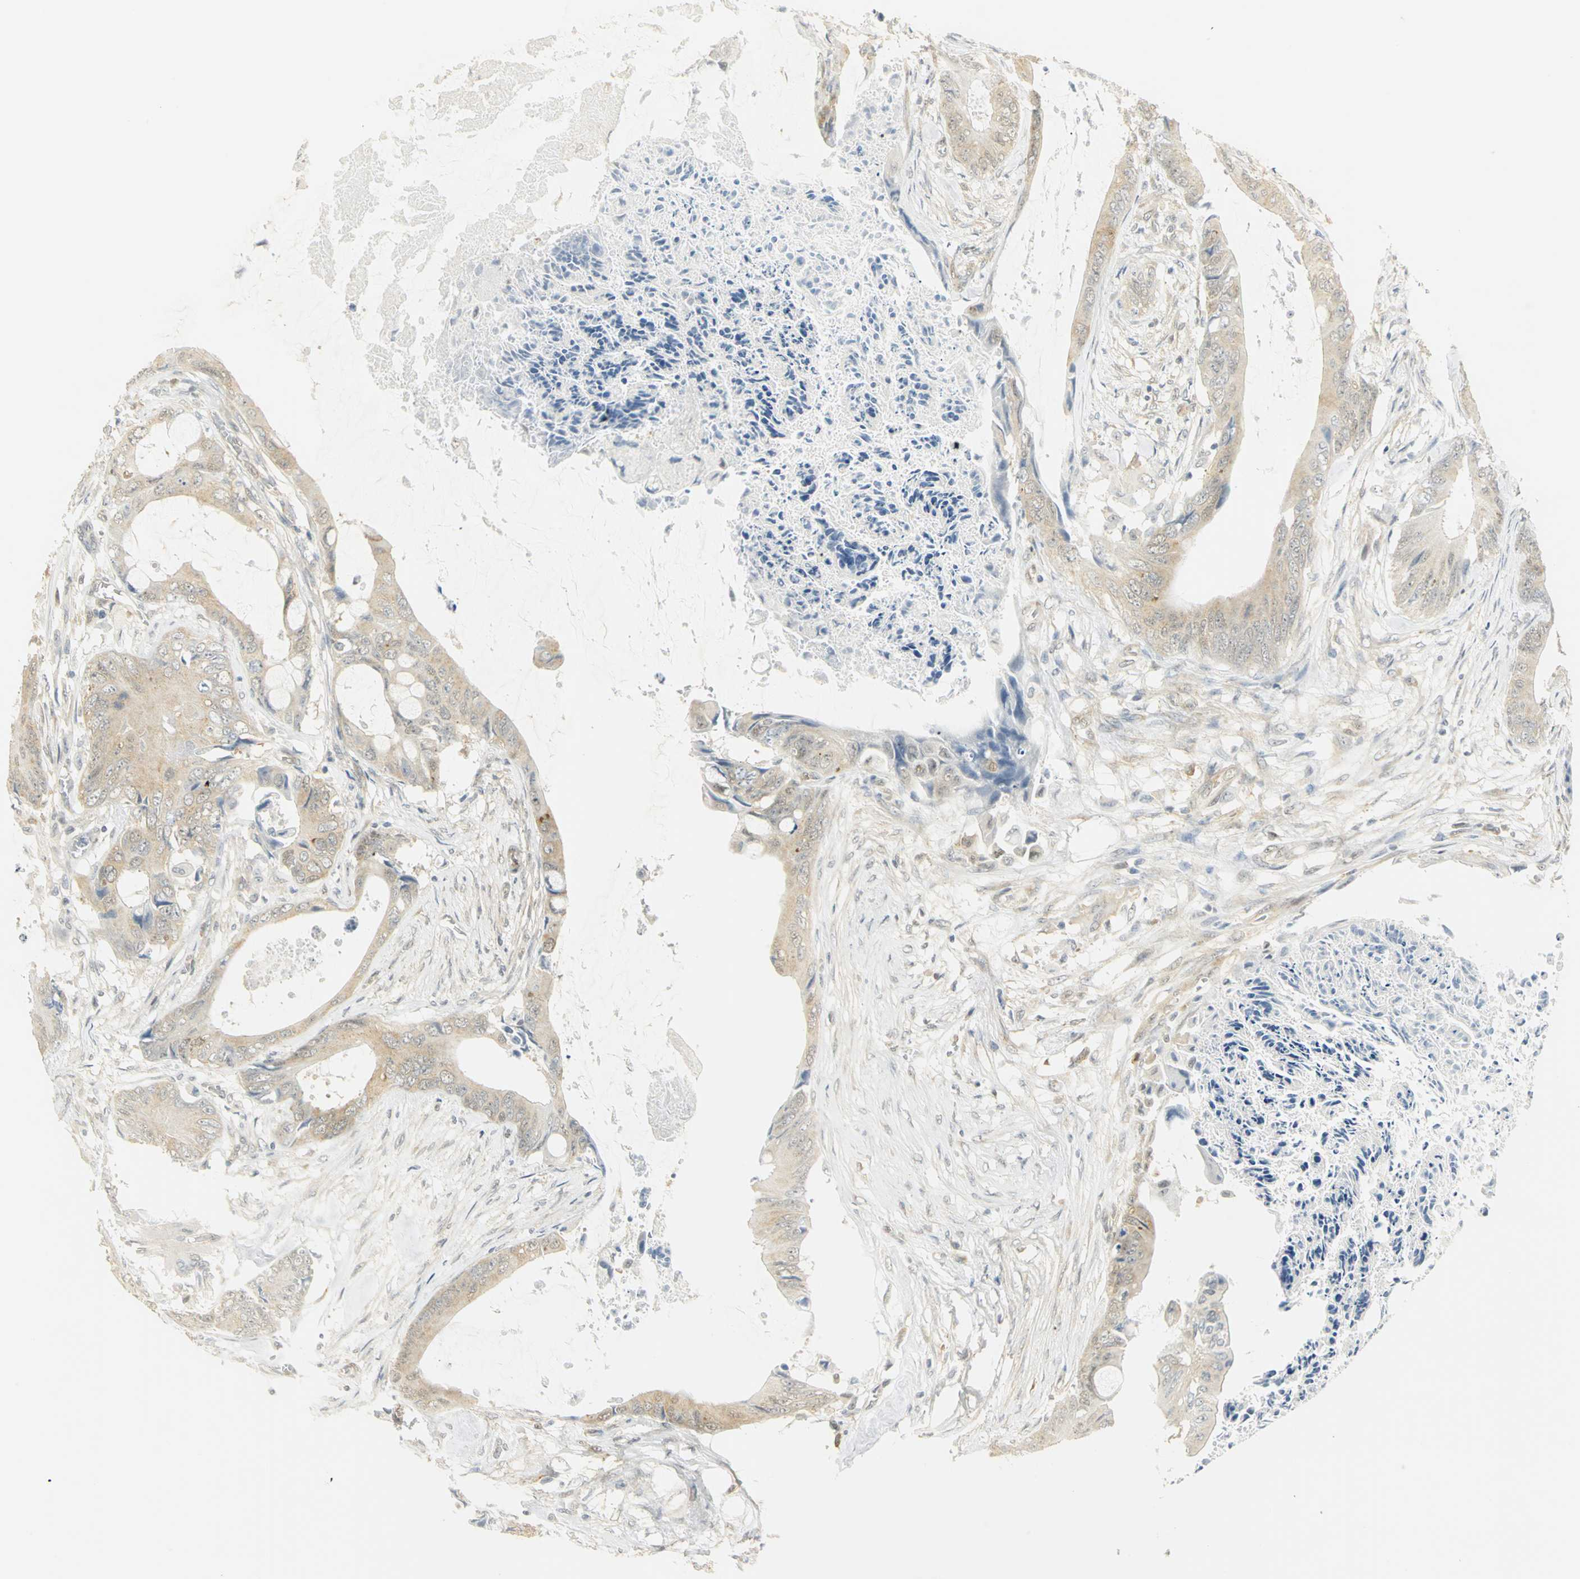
{"staining": {"intensity": "weak", "quantity": "25%-75%", "location": "cytoplasmic/membranous"}, "tissue": "colorectal cancer", "cell_type": "Tumor cells", "image_type": "cancer", "snomed": [{"axis": "morphology", "description": "Normal tissue, NOS"}, {"axis": "morphology", "description": "Adenocarcinoma, NOS"}, {"axis": "topography", "description": "Rectum"}, {"axis": "topography", "description": "Peripheral nerve tissue"}], "caption": "Protein staining of colorectal adenocarcinoma tissue exhibits weak cytoplasmic/membranous expression in about 25%-75% of tumor cells.", "gene": "DDX5", "patient": {"sex": "female", "age": 77}}